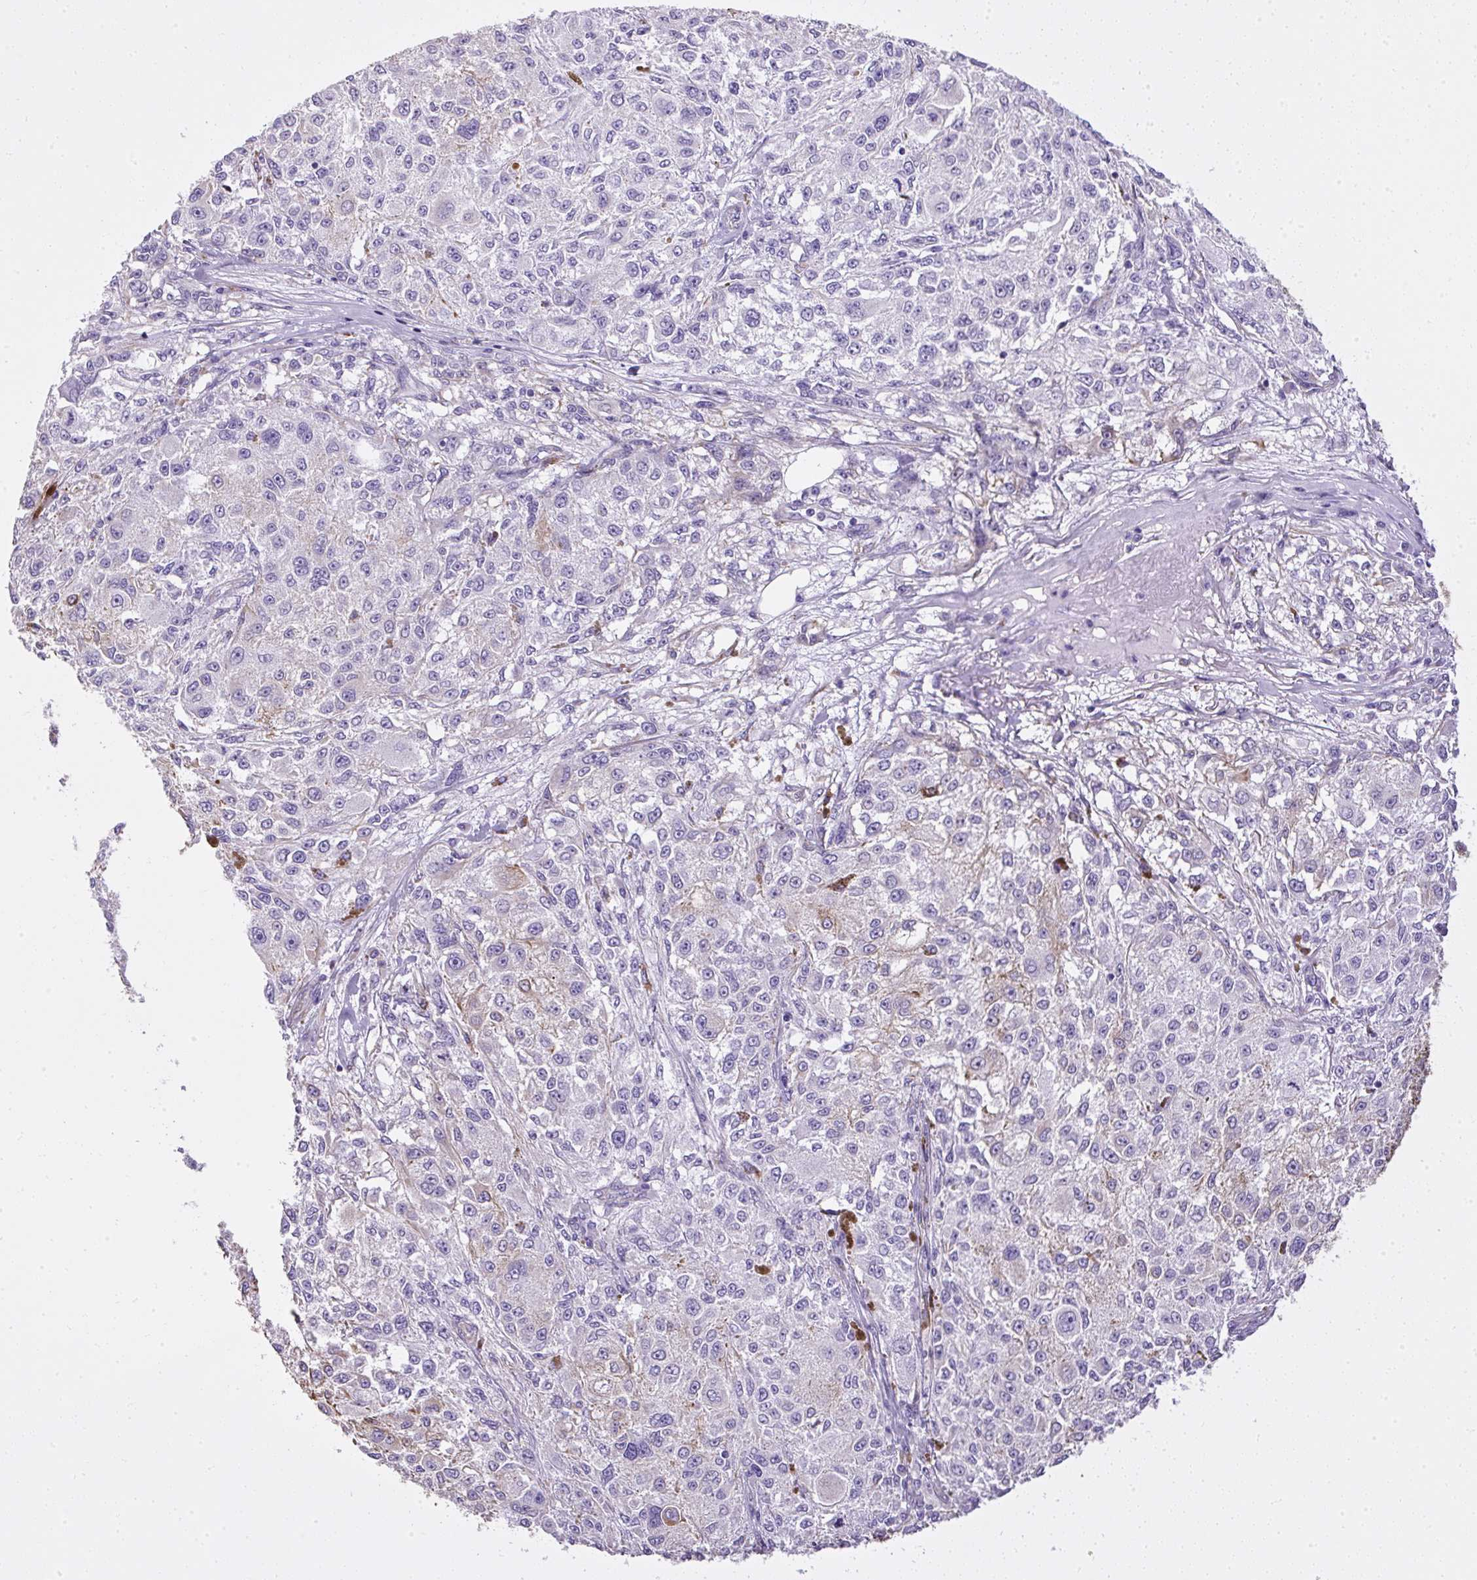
{"staining": {"intensity": "weak", "quantity": "<25%", "location": "cytoplasmic/membranous"}, "tissue": "melanoma", "cell_type": "Tumor cells", "image_type": "cancer", "snomed": [{"axis": "morphology", "description": "Necrosis, NOS"}, {"axis": "morphology", "description": "Malignant melanoma, NOS"}, {"axis": "topography", "description": "Skin"}], "caption": "The micrograph displays no staining of tumor cells in melanoma.", "gene": "PLS1", "patient": {"sex": "female", "age": 87}}